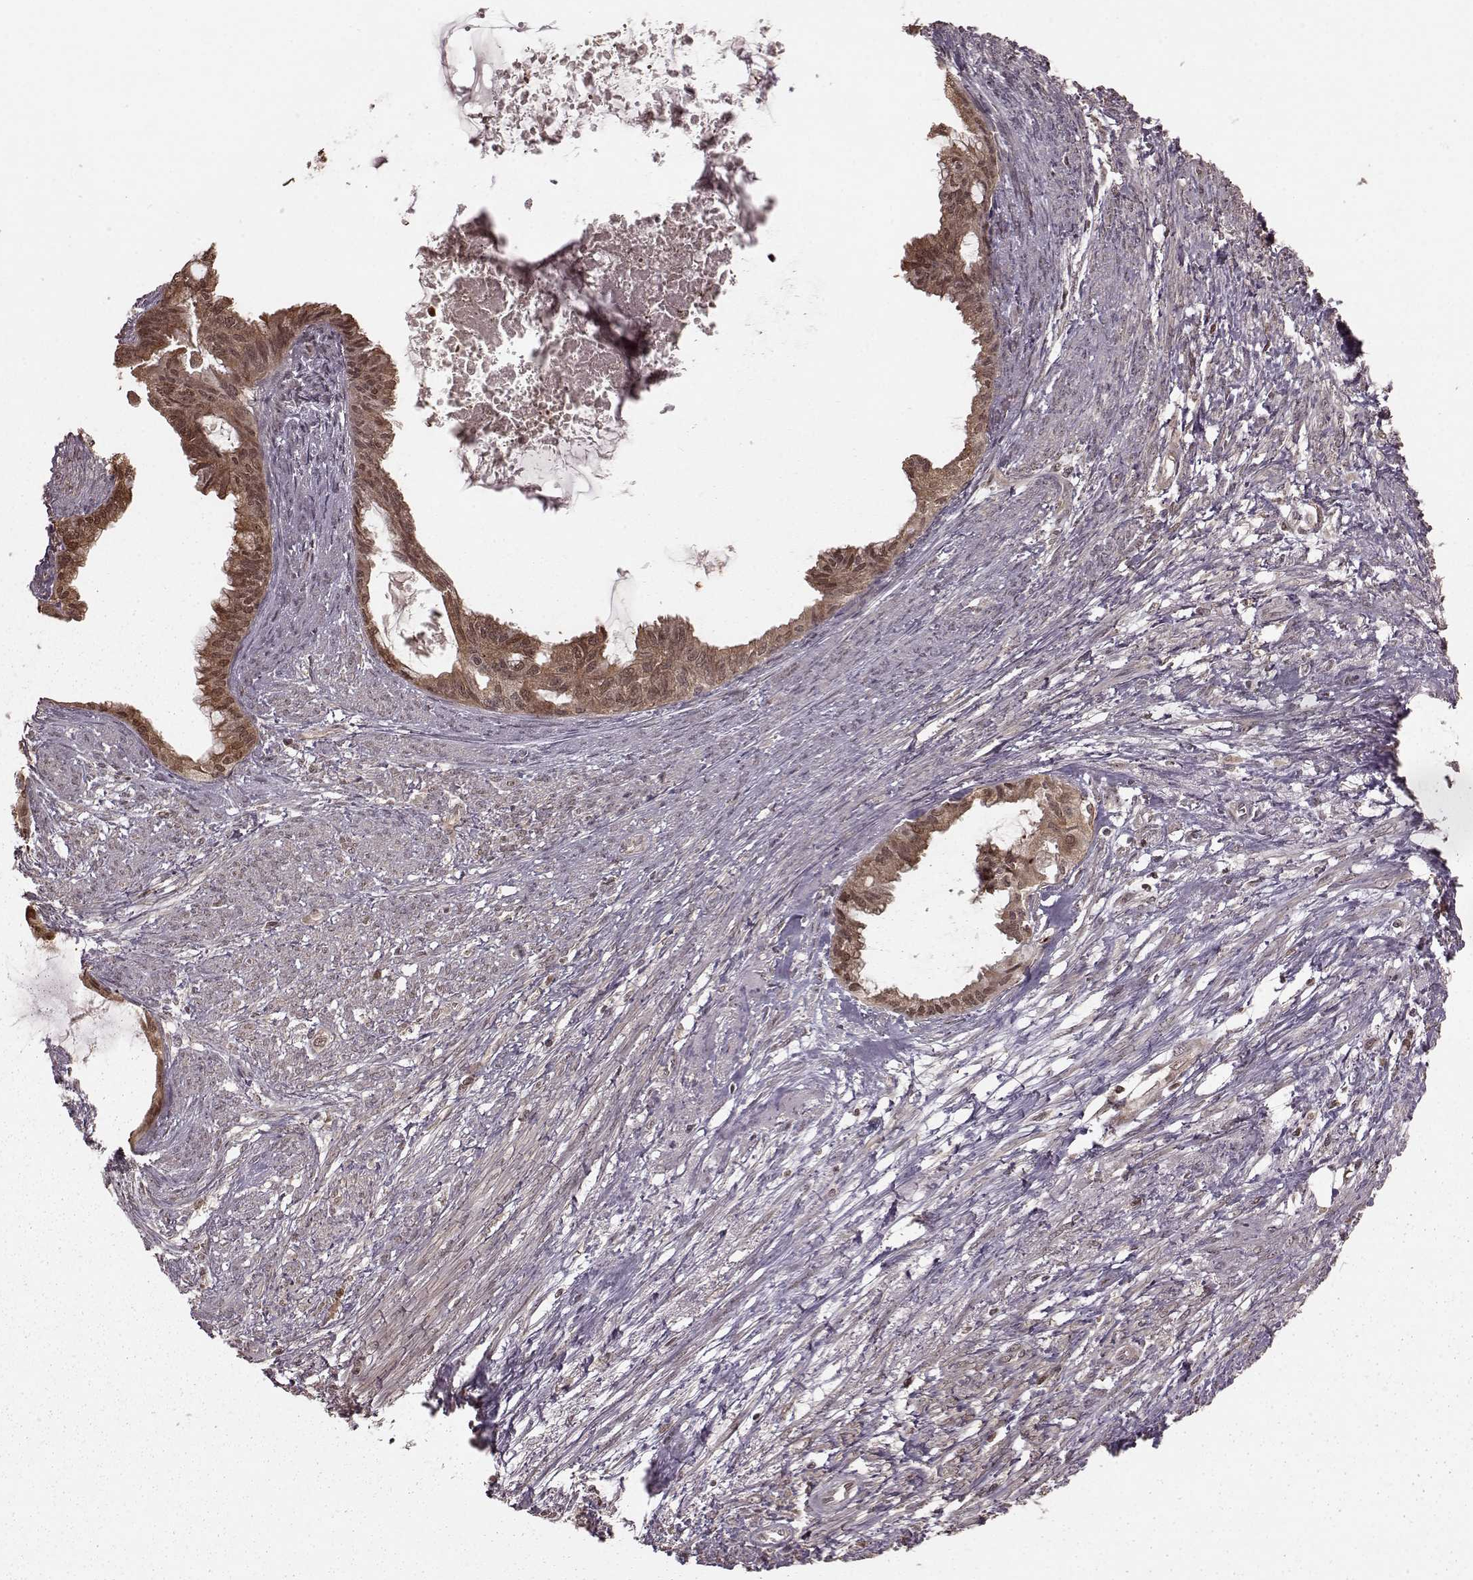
{"staining": {"intensity": "moderate", "quantity": ">75%", "location": "cytoplasmic/membranous,nuclear"}, "tissue": "endometrial cancer", "cell_type": "Tumor cells", "image_type": "cancer", "snomed": [{"axis": "morphology", "description": "Adenocarcinoma, NOS"}, {"axis": "topography", "description": "Endometrium"}], "caption": "Human endometrial cancer stained for a protein (brown) exhibits moderate cytoplasmic/membranous and nuclear positive positivity in about >75% of tumor cells.", "gene": "GSS", "patient": {"sex": "female", "age": 86}}